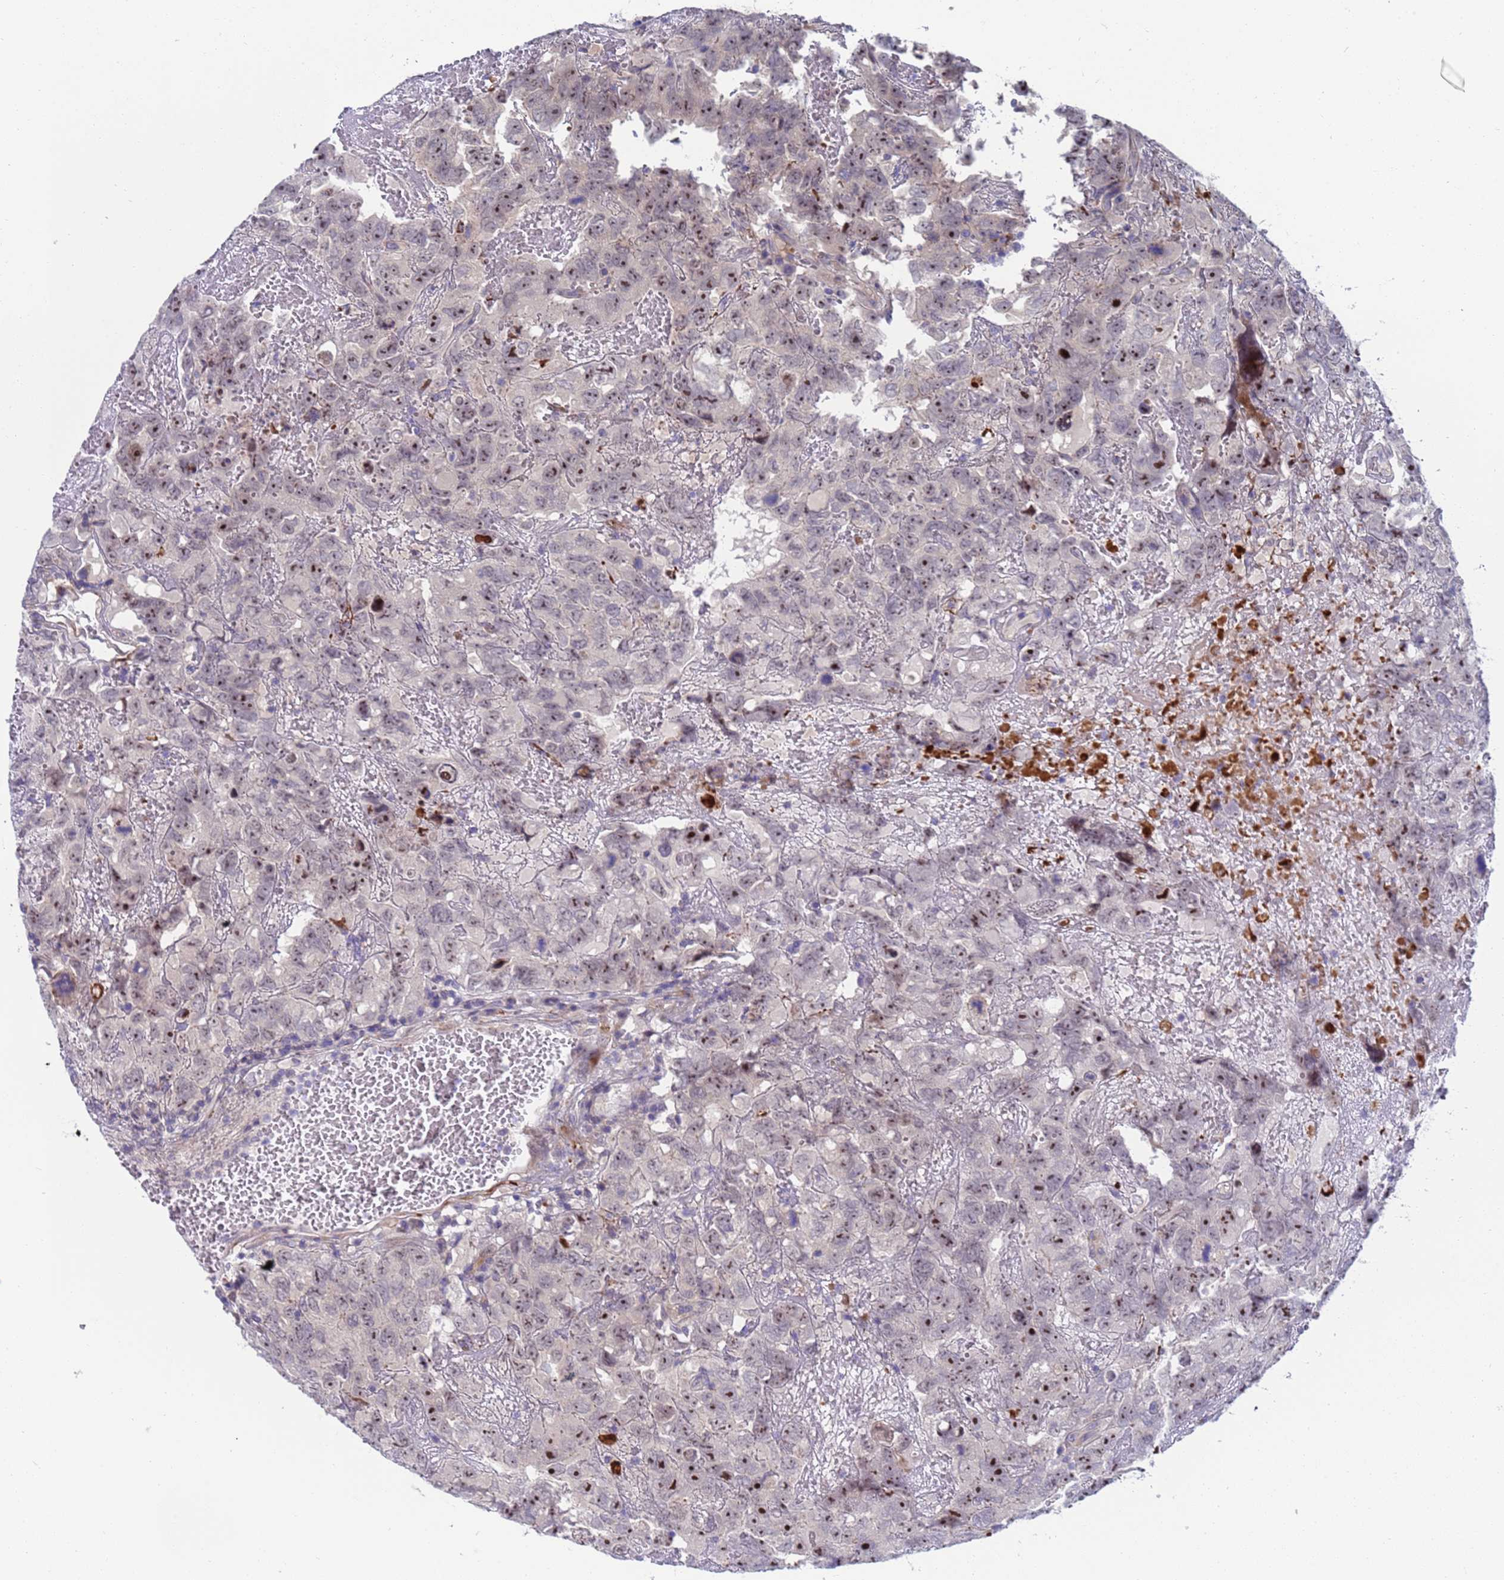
{"staining": {"intensity": "strong", "quantity": "25%-75%", "location": "nuclear"}, "tissue": "testis cancer", "cell_type": "Tumor cells", "image_type": "cancer", "snomed": [{"axis": "morphology", "description": "Carcinoma, Embryonal, NOS"}, {"axis": "topography", "description": "Testis"}], "caption": "A histopathology image of human testis embryonal carcinoma stained for a protein demonstrates strong nuclear brown staining in tumor cells.", "gene": "ENOSF1", "patient": {"sex": "male", "age": 45}}